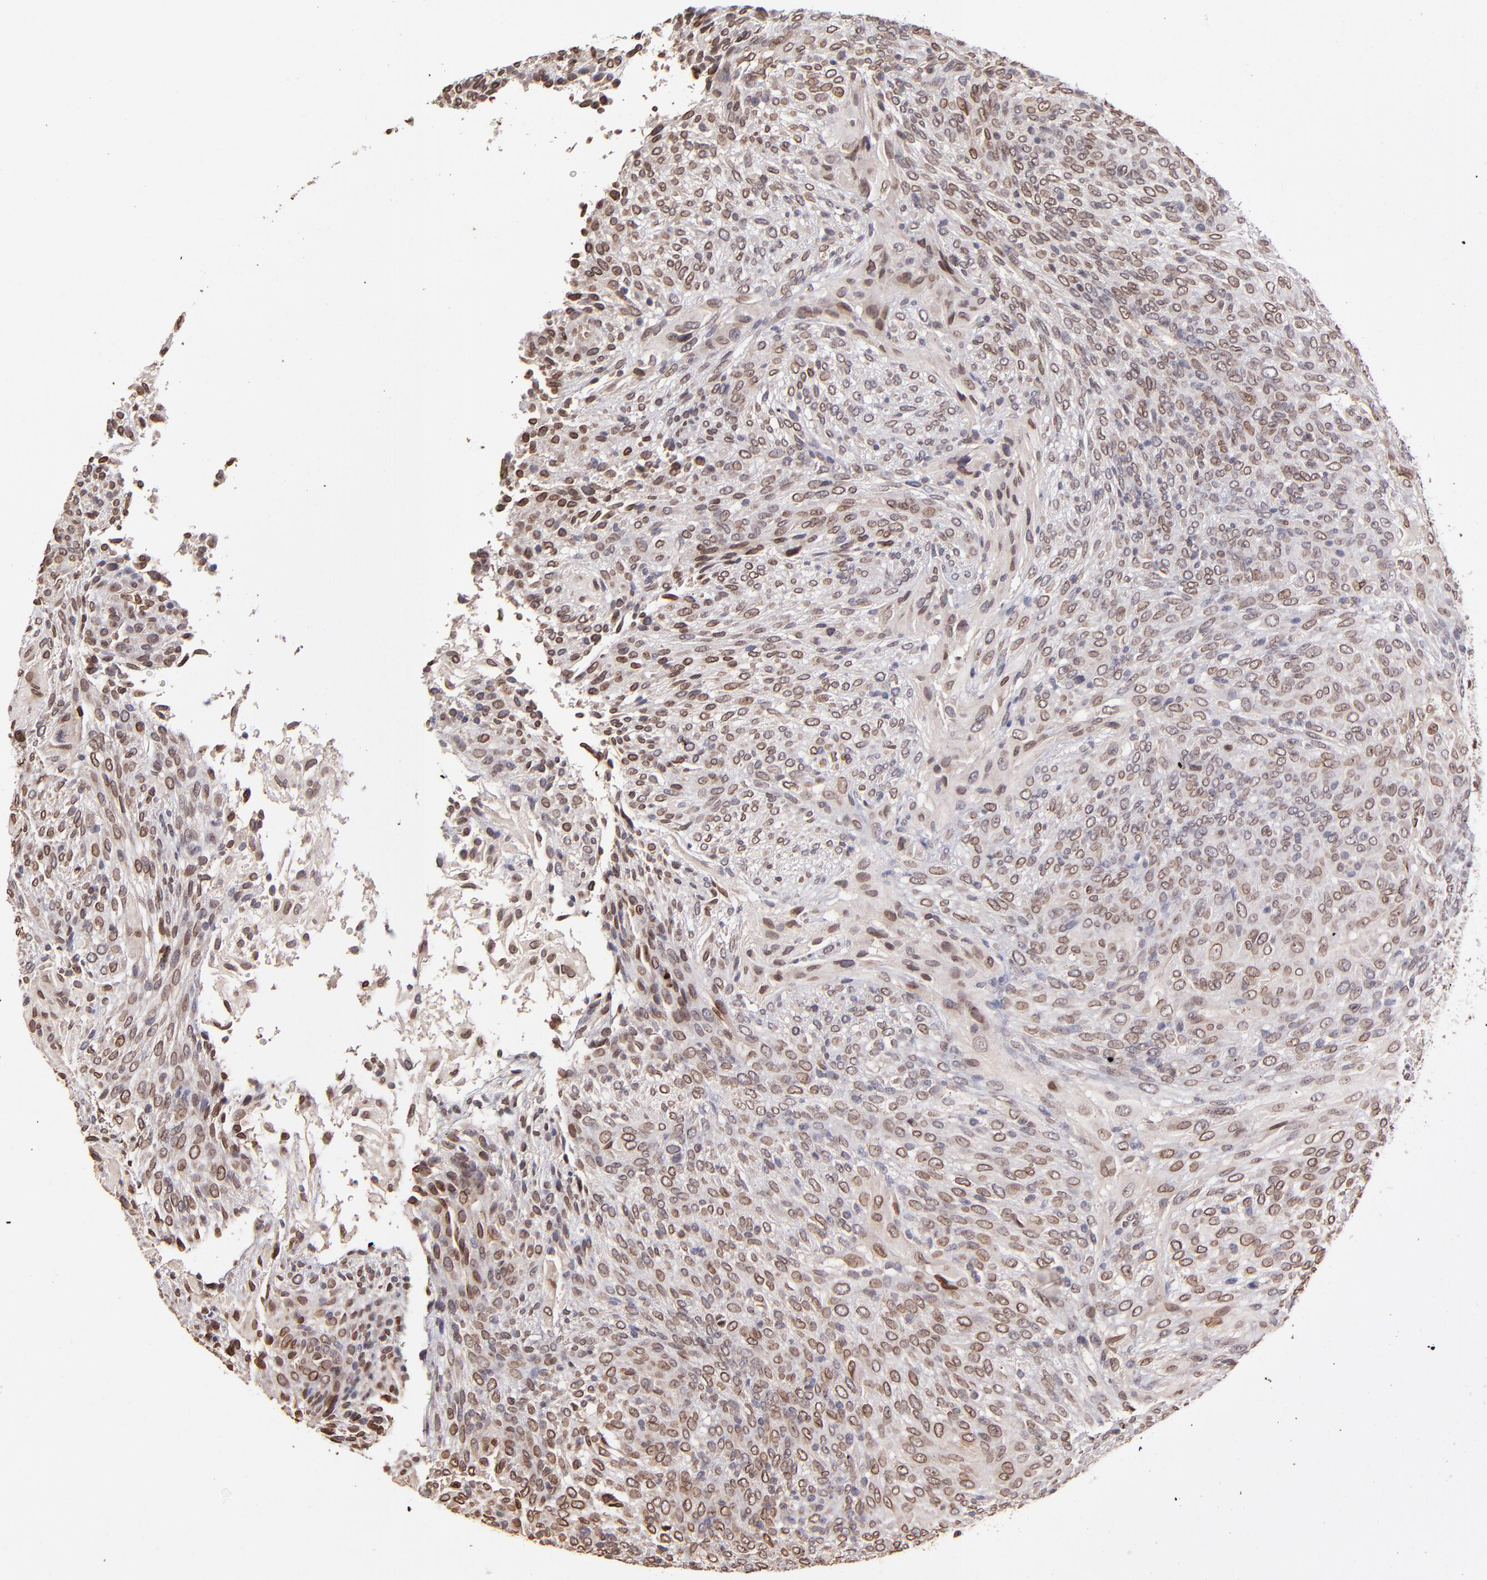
{"staining": {"intensity": "moderate", "quantity": ">75%", "location": "cytoplasmic/membranous,nuclear"}, "tissue": "glioma", "cell_type": "Tumor cells", "image_type": "cancer", "snomed": [{"axis": "morphology", "description": "Glioma, malignant, High grade"}, {"axis": "topography", "description": "Cerebral cortex"}], "caption": "Malignant glioma (high-grade) tissue exhibits moderate cytoplasmic/membranous and nuclear expression in approximately >75% of tumor cells", "gene": "PUM3", "patient": {"sex": "female", "age": 55}}